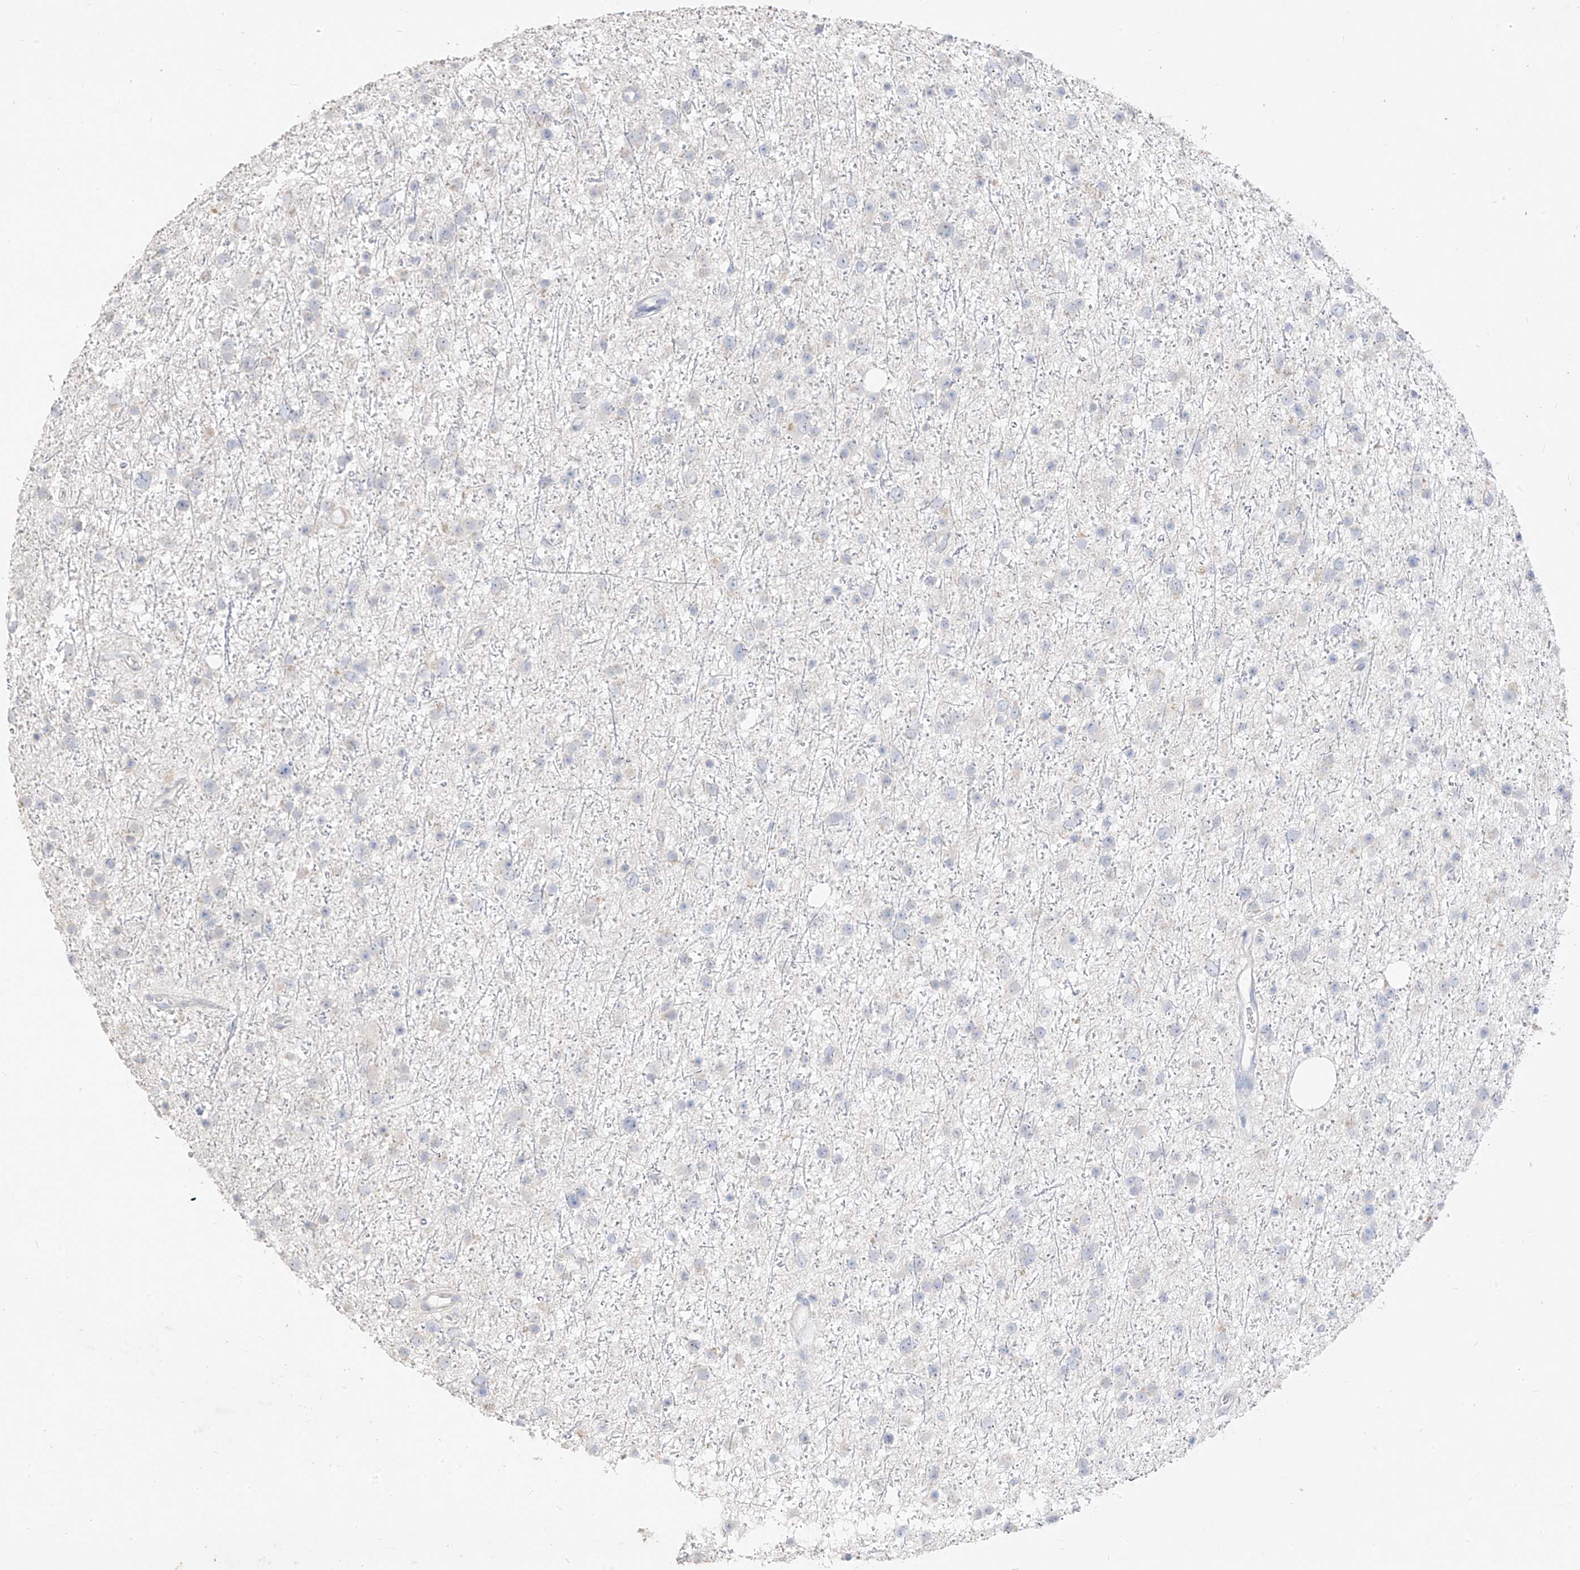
{"staining": {"intensity": "negative", "quantity": "none", "location": "none"}, "tissue": "glioma", "cell_type": "Tumor cells", "image_type": "cancer", "snomed": [{"axis": "morphology", "description": "Glioma, malignant, Low grade"}, {"axis": "topography", "description": "Cerebral cortex"}], "caption": "The micrograph demonstrates no significant staining in tumor cells of malignant glioma (low-grade).", "gene": "ZZEF1", "patient": {"sex": "female", "age": 39}}